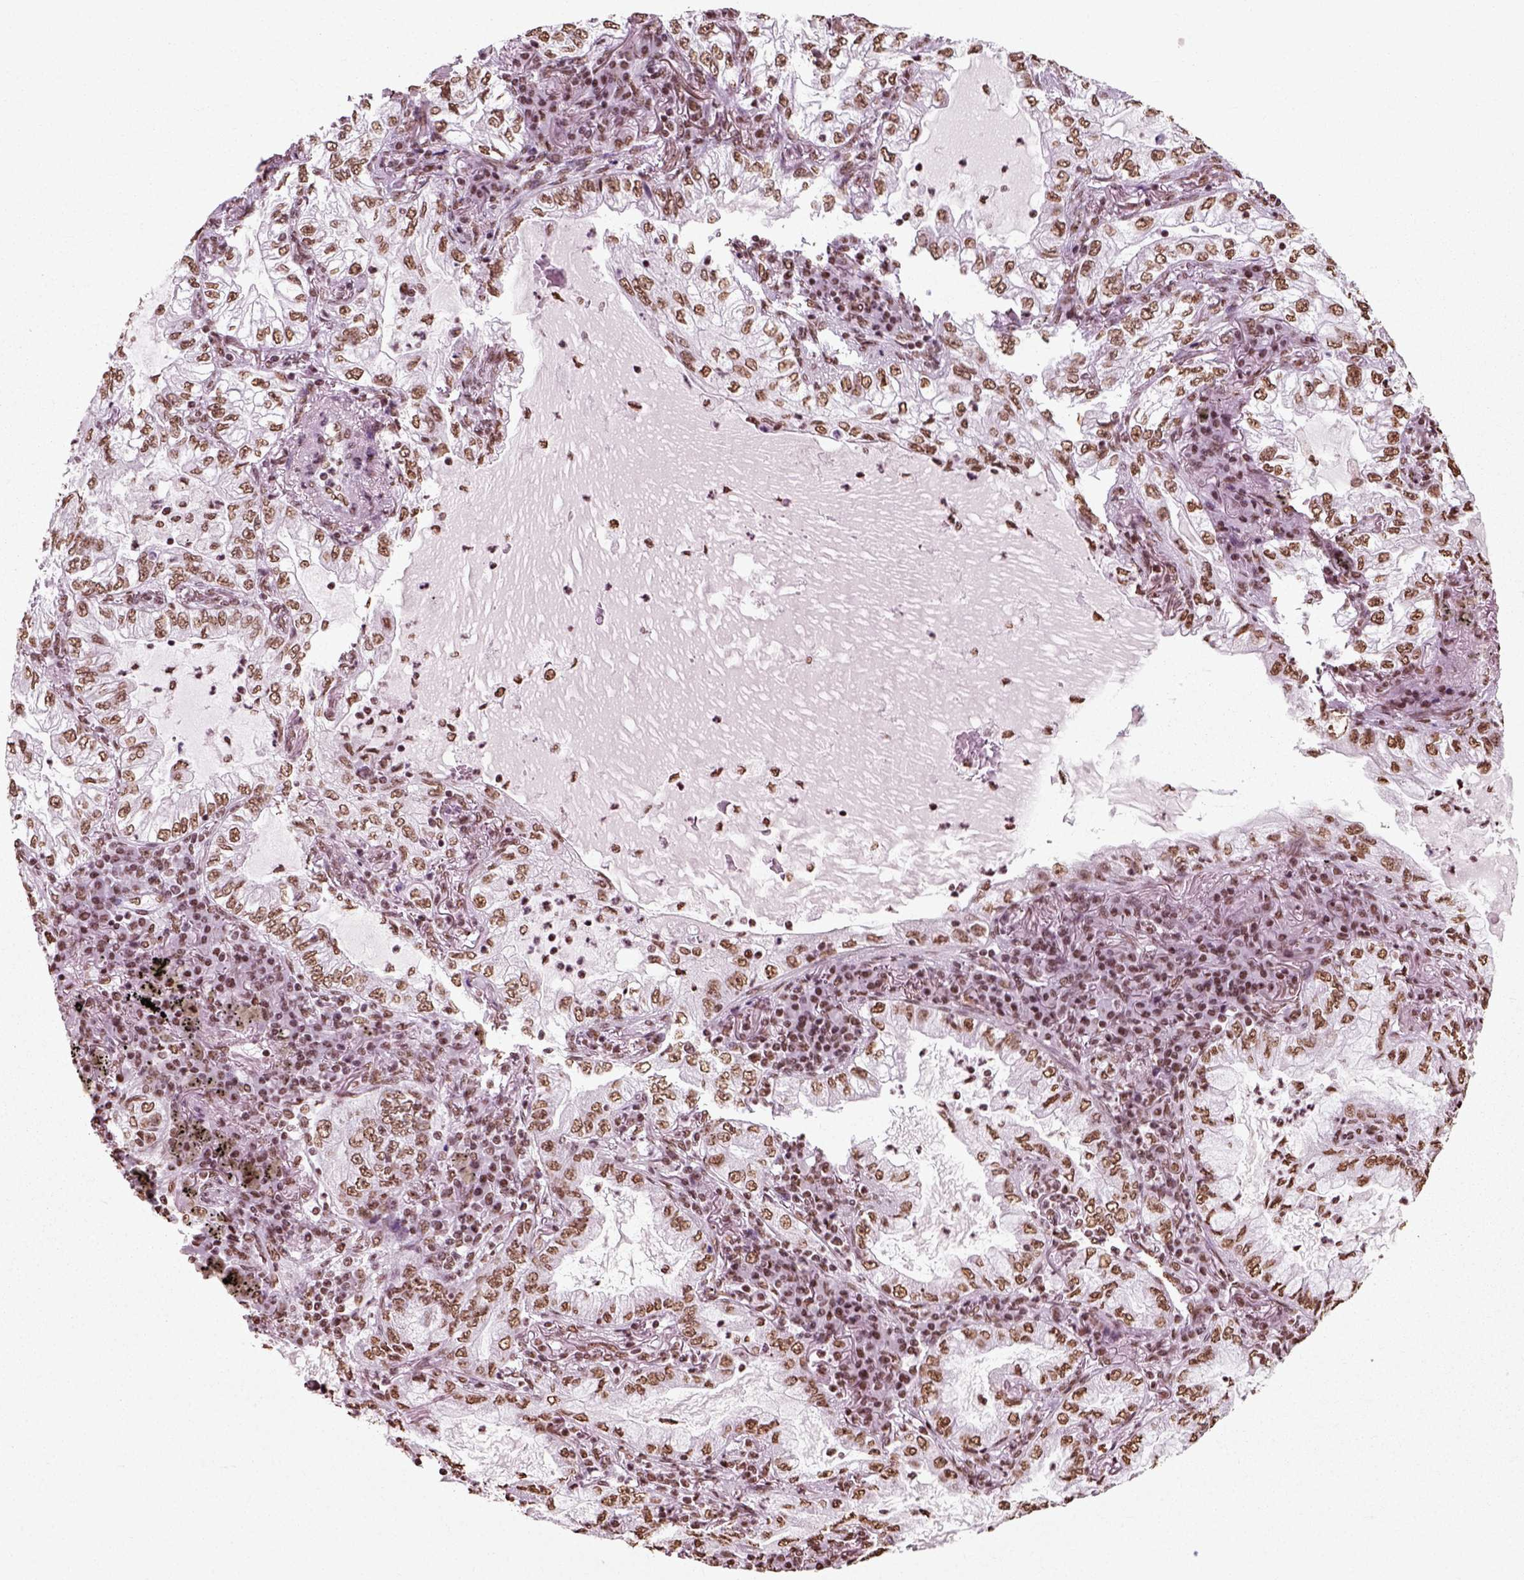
{"staining": {"intensity": "moderate", "quantity": ">75%", "location": "nuclear"}, "tissue": "lung cancer", "cell_type": "Tumor cells", "image_type": "cancer", "snomed": [{"axis": "morphology", "description": "Adenocarcinoma, NOS"}, {"axis": "topography", "description": "Lung"}], "caption": "Brown immunohistochemical staining in human lung adenocarcinoma reveals moderate nuclear expression in approximately >75% of tumor cells.", "gene": "POLR1H", "patient": {"sex": "female", "age": 73}}